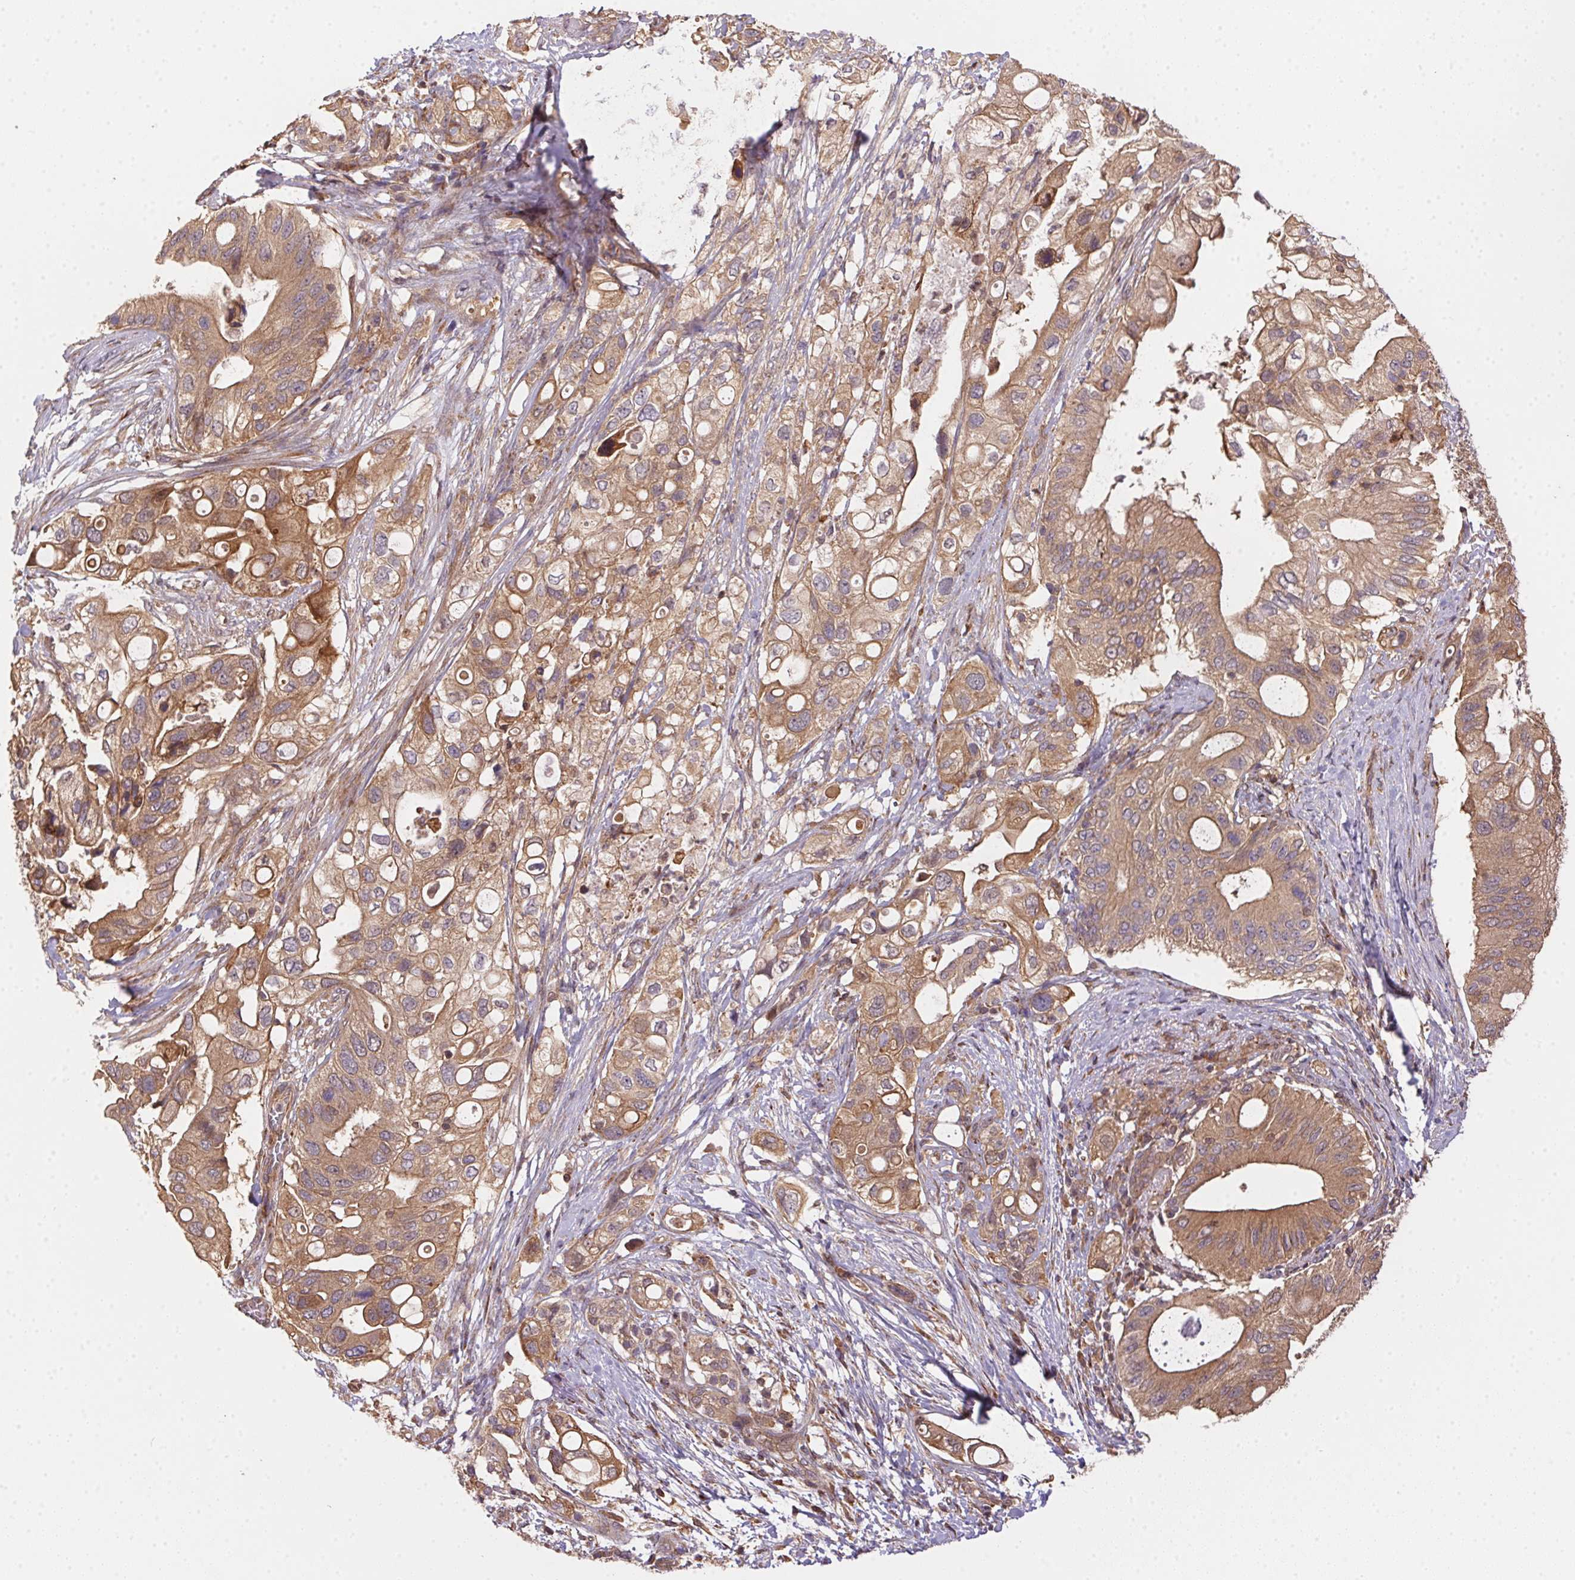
{"staining": {"intensity": "moderate", "quantity": ">75%", "location": "cytoplasmic/membranous"}, "tissue": "pancreatic cancer", "cell_type": "Tumor cells", "image_type": "cancer", "snomed": [{"axis": "morphology", "description": "Adenocarcinoma, NOS"}, {"axis": "topography", "description": "Pancreas"}], "caption": "Immunohistochemical staining of pancreatic cancer displays moderate cytoplasmic/membranous protein staining in about >75% of tumor cells.", "gene": "MEX3D", "patient": {"sex": "female", "age": 72}}